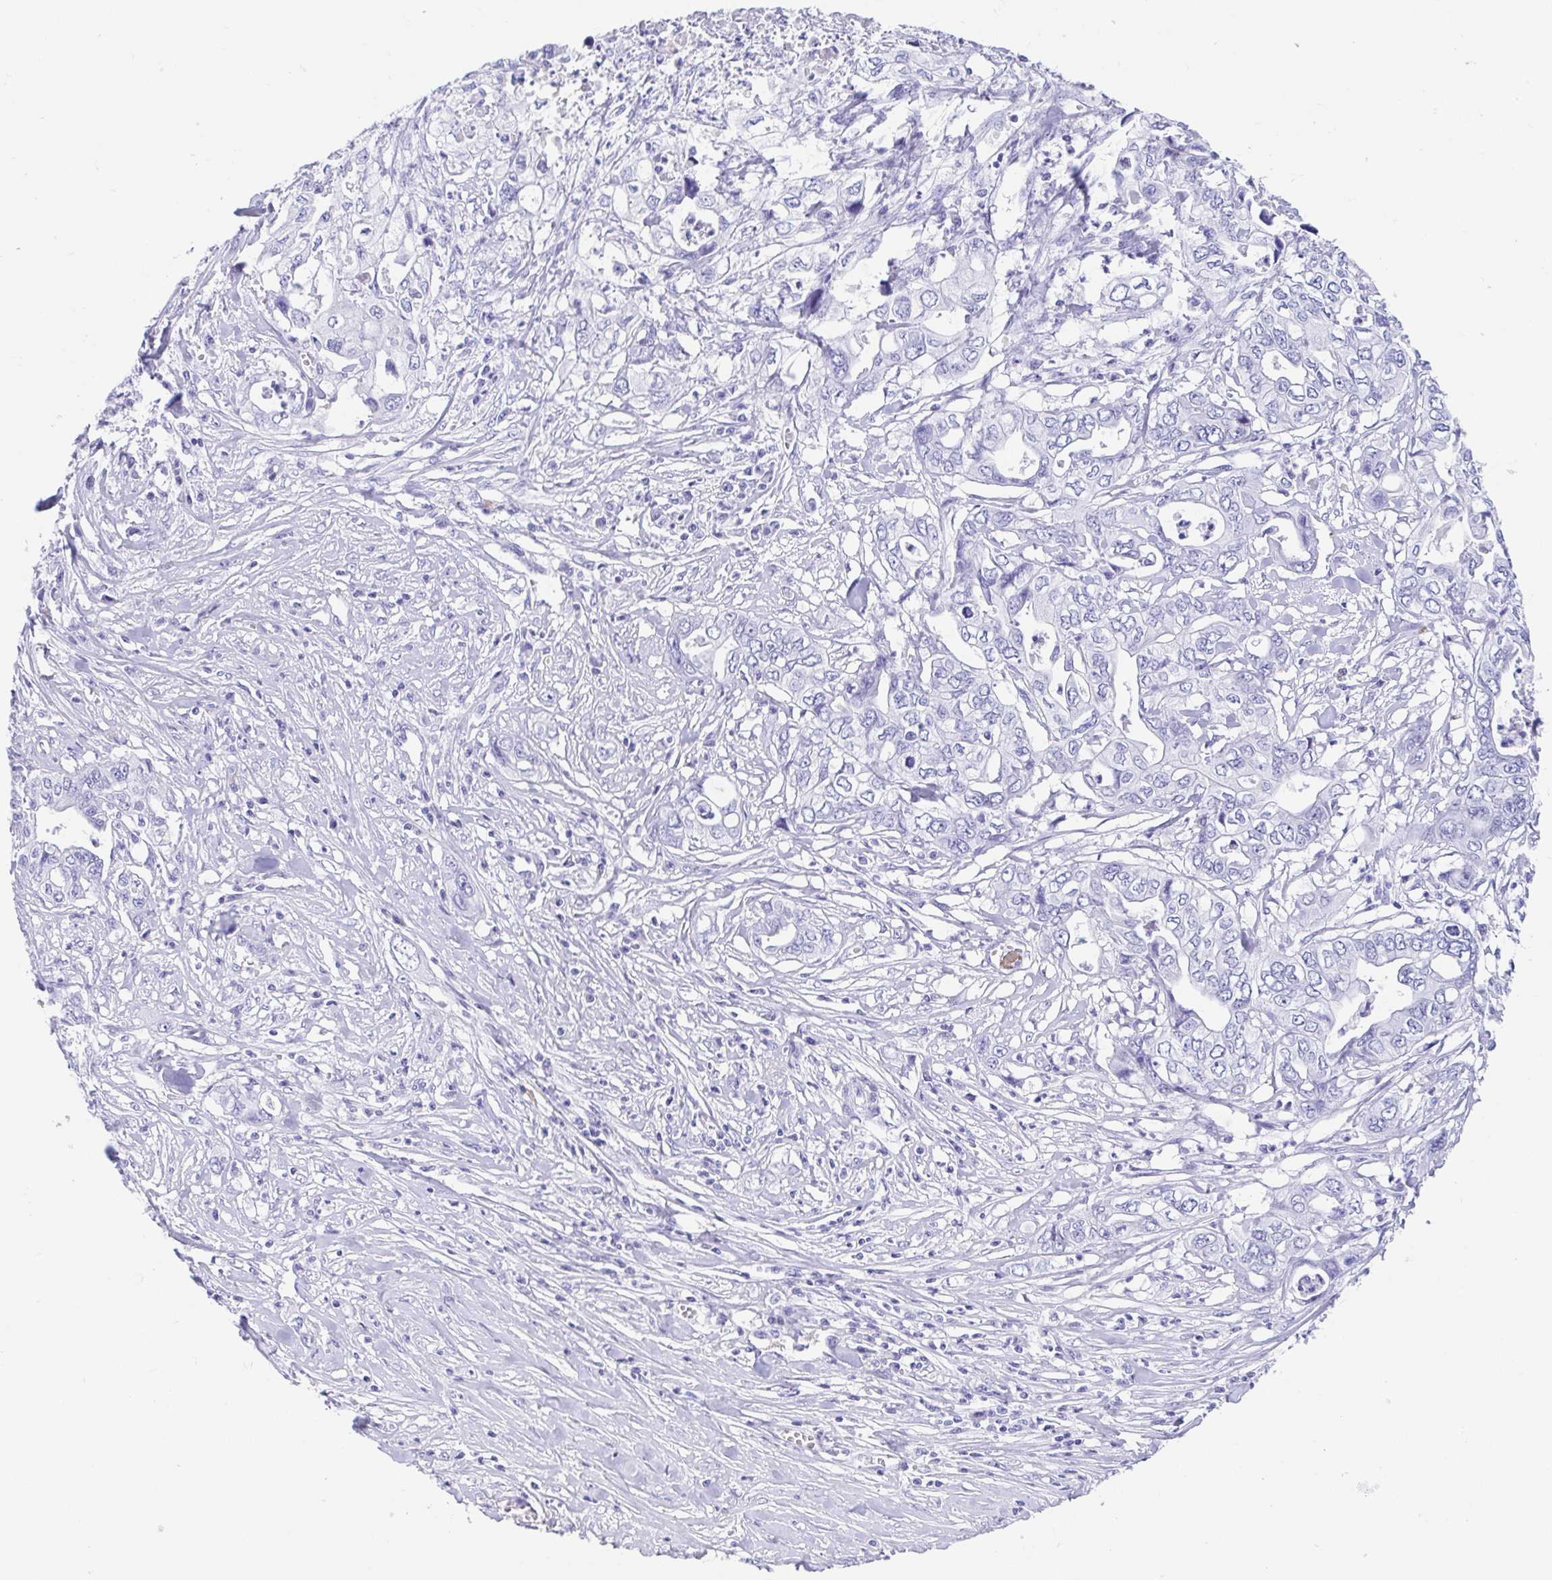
{"staining": {"intensity": "negative", "quantity": "none", "location": "none"}, "tissue": "pancreatic cancer", "cell_type": "Tumor cells", "image_type": "cancer", "snomed": [{"axis": "morphology", "description": "Adenocarcinoma, NOS"}, {"axis": "topography", "description": "Pancreas"}], "caption": "DAB immunohistochemical staining of human pancreatic cancer demonstrates no significant expression in tumor cells.", "gene": "GKN1", "patient": {"sex": "male", "age": 68}}